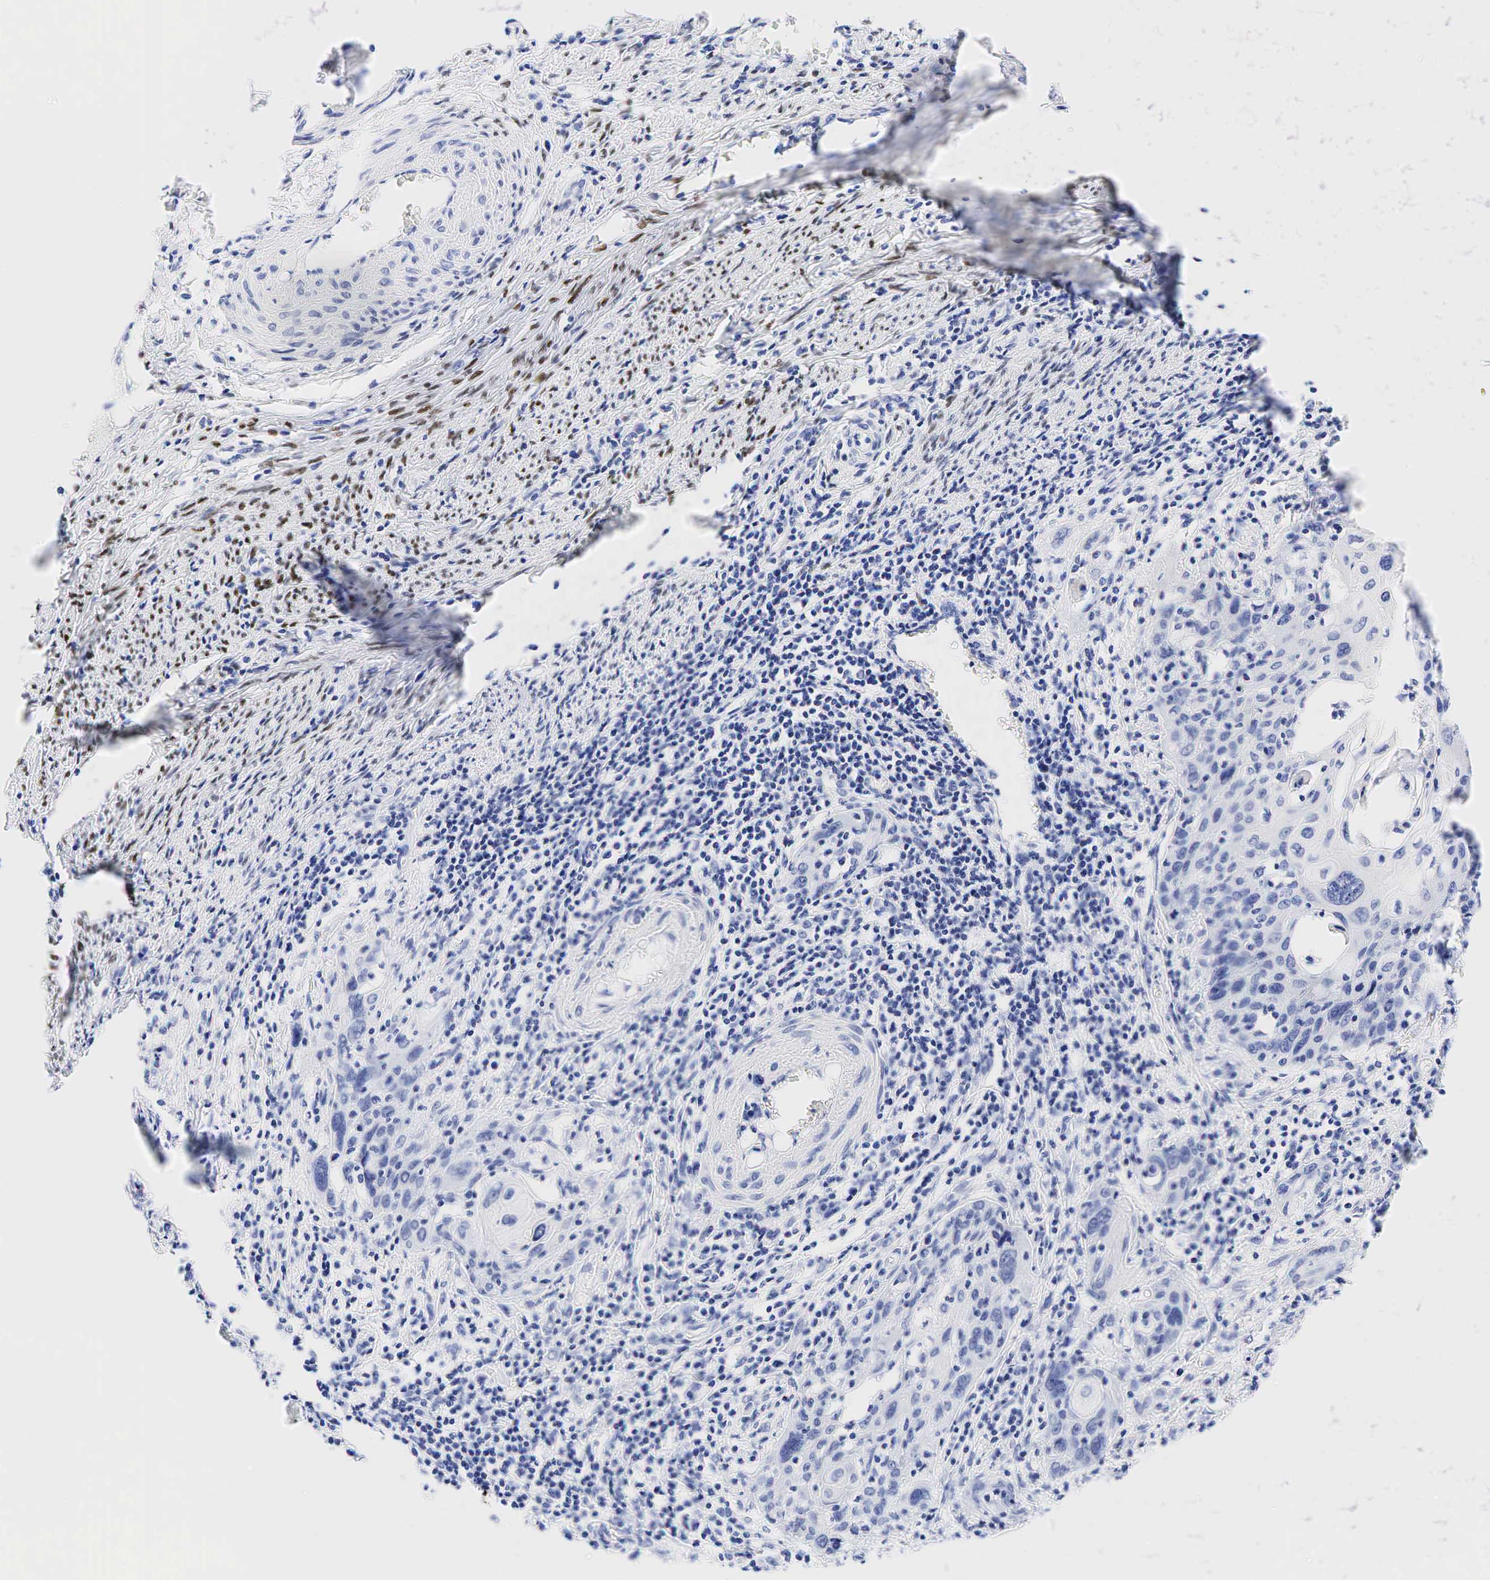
{"staining": {"intensity": "negative", "quantity": "none", "location": "none"}, "tissue": "cervical cancer", "cell_type": "Tumor cells", "image_type": "cancer", "snomed": [{"axis": "morphology", "description": "Squamous cell carcinoma, NOS"}, {"axis": "topography", "description": "Cervix"}], "caption": "An image of human cervical squamous cell carcinoma is negative for staining in tumor cells. Brightfield microscopy of immunohistochemistry (IHC) stained with DAB (brown) and hematoxylin (blue), captured at high magnification.", "gene": "ESR1", "patient": {"sex": "female", "age": 54}}